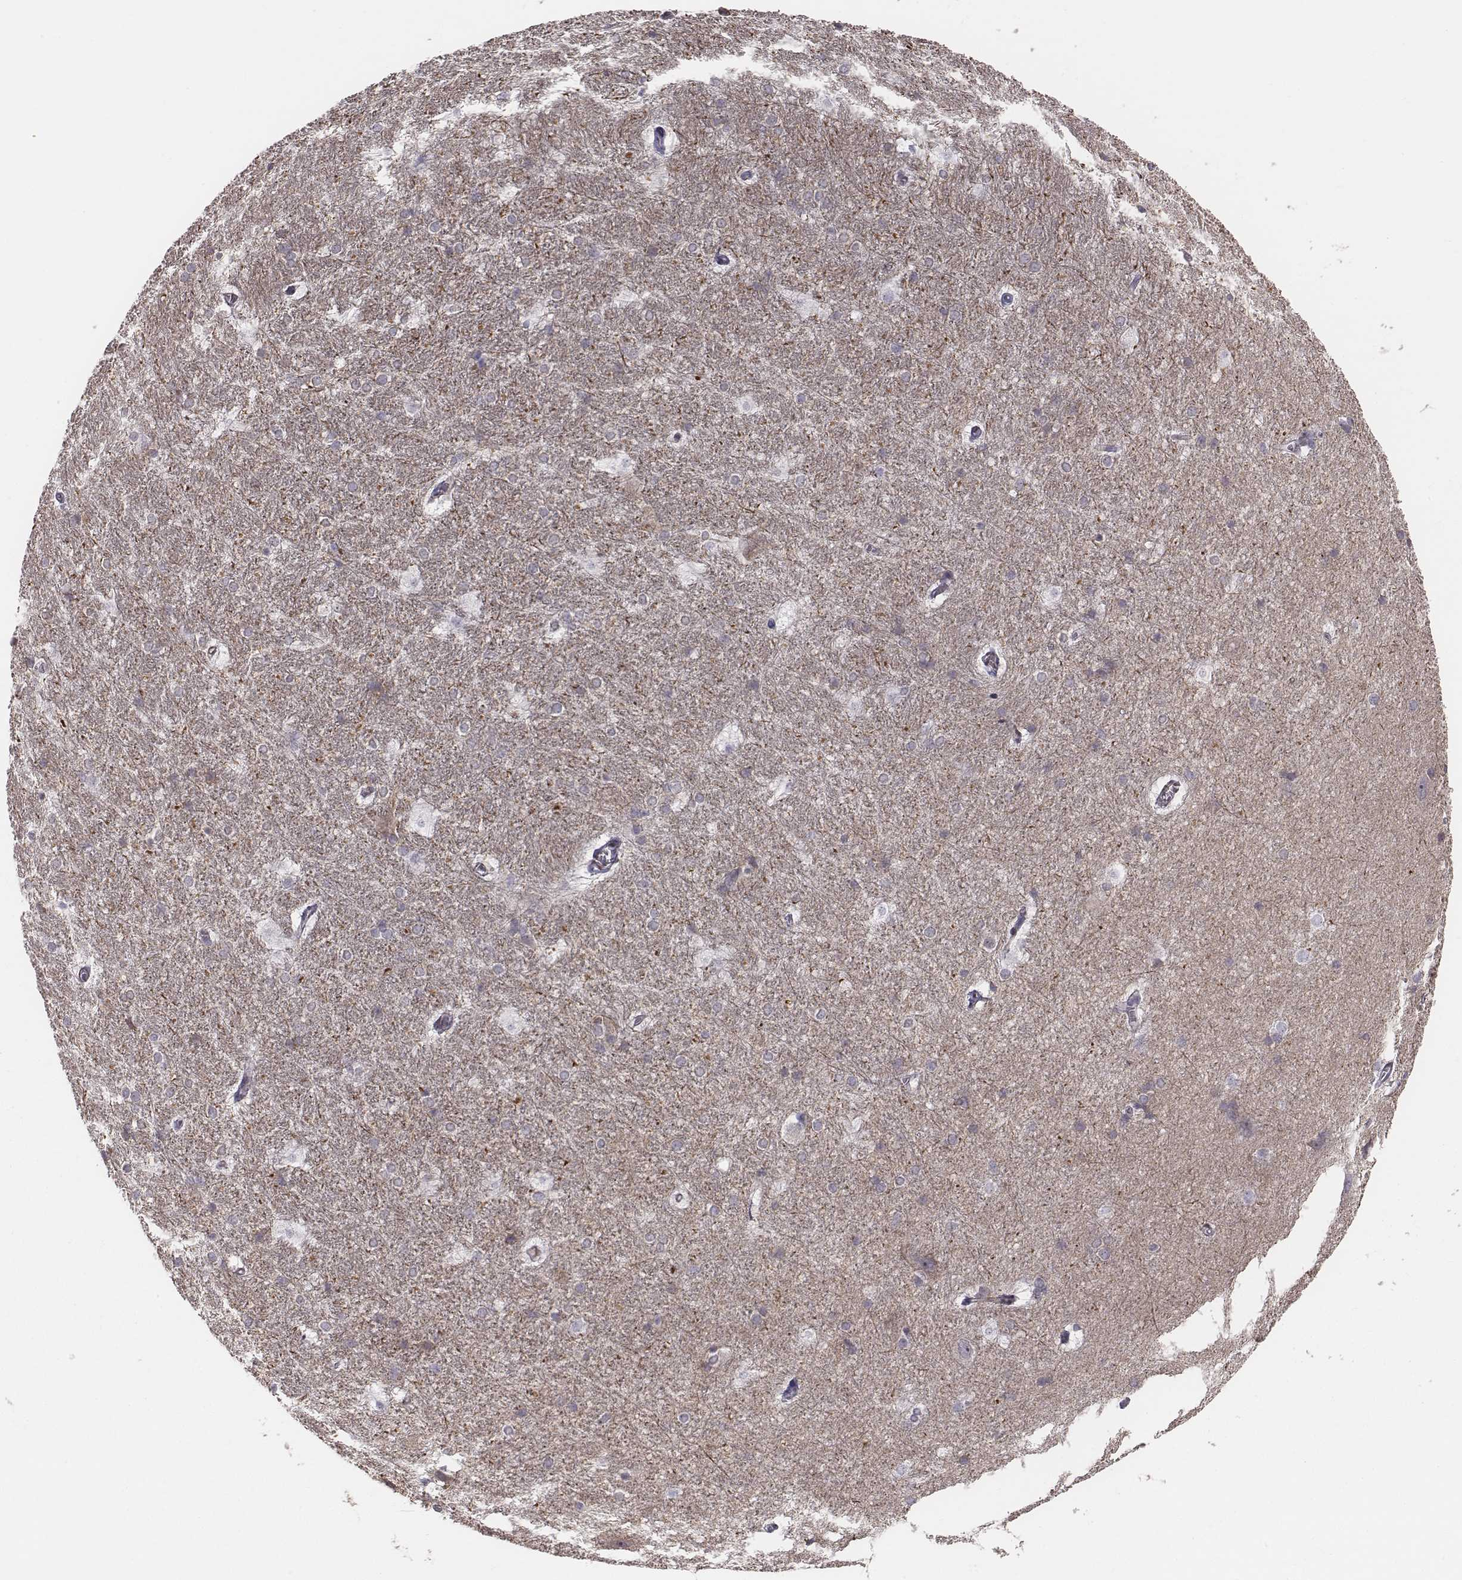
{"staining": {"intensity": "negative", "quantity": "none", "location": "none"}, "tissue": "hippocampus", "cell_type": "Glial cells", "image_type": "normal", "snomed": [{"axis": "morphology", "description": "Normal tissue, NOS"}, {"axis": "topography", "description": "Cerebral cortex"}, {"axis": "topography", "description": "Hippocampus"}], "caption": "The photomicrograph demonstrates no significant expression in glial cells of hippocampus. (DAB IHC visualized using brightfield microscopy, high magnification).", "gene": "PRKCZ", "patient": {"sex": "female", "age": 19}}